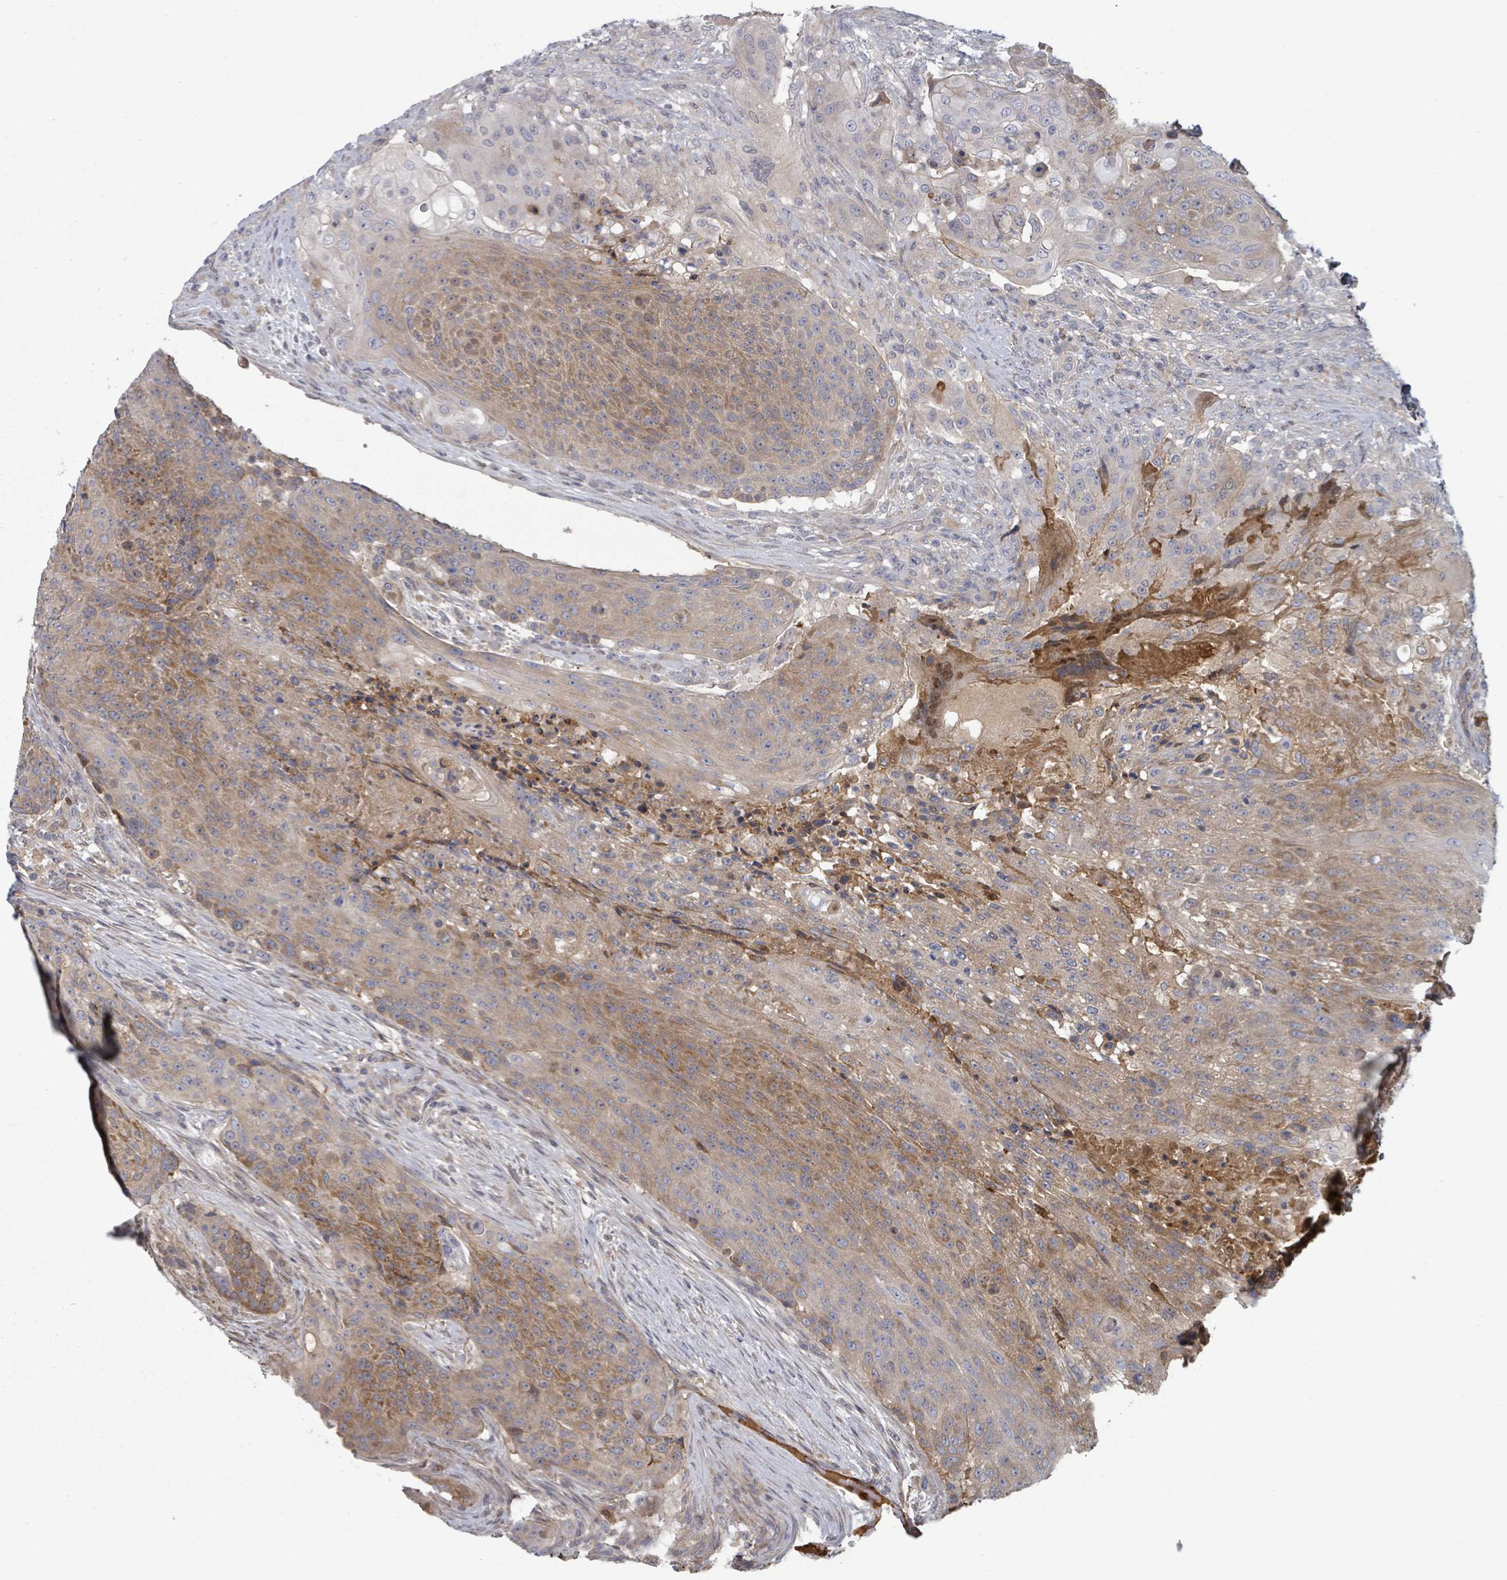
{"staining": {"intensity": "moderate", "quantity": ">75%", "location": "cytoplasmic/membranous"}, "tissue": "urothelial cancer", "cell_type": "Tumor cells", "image_type": "cancer", "snomed": [{"axis": "morphology", "description": "Urothelial carcinoma, High grade"}, {"axis": "topography", "description": "Urinary bladder"}], "caption": "The histopathology image displays staining of urothelial cancer, revealing moderate cytoplasmic/membranous protein staining (brown color) within tumor cells.", "gene": "GABBR1", "patient": {"sex": "female", "age": 63}}